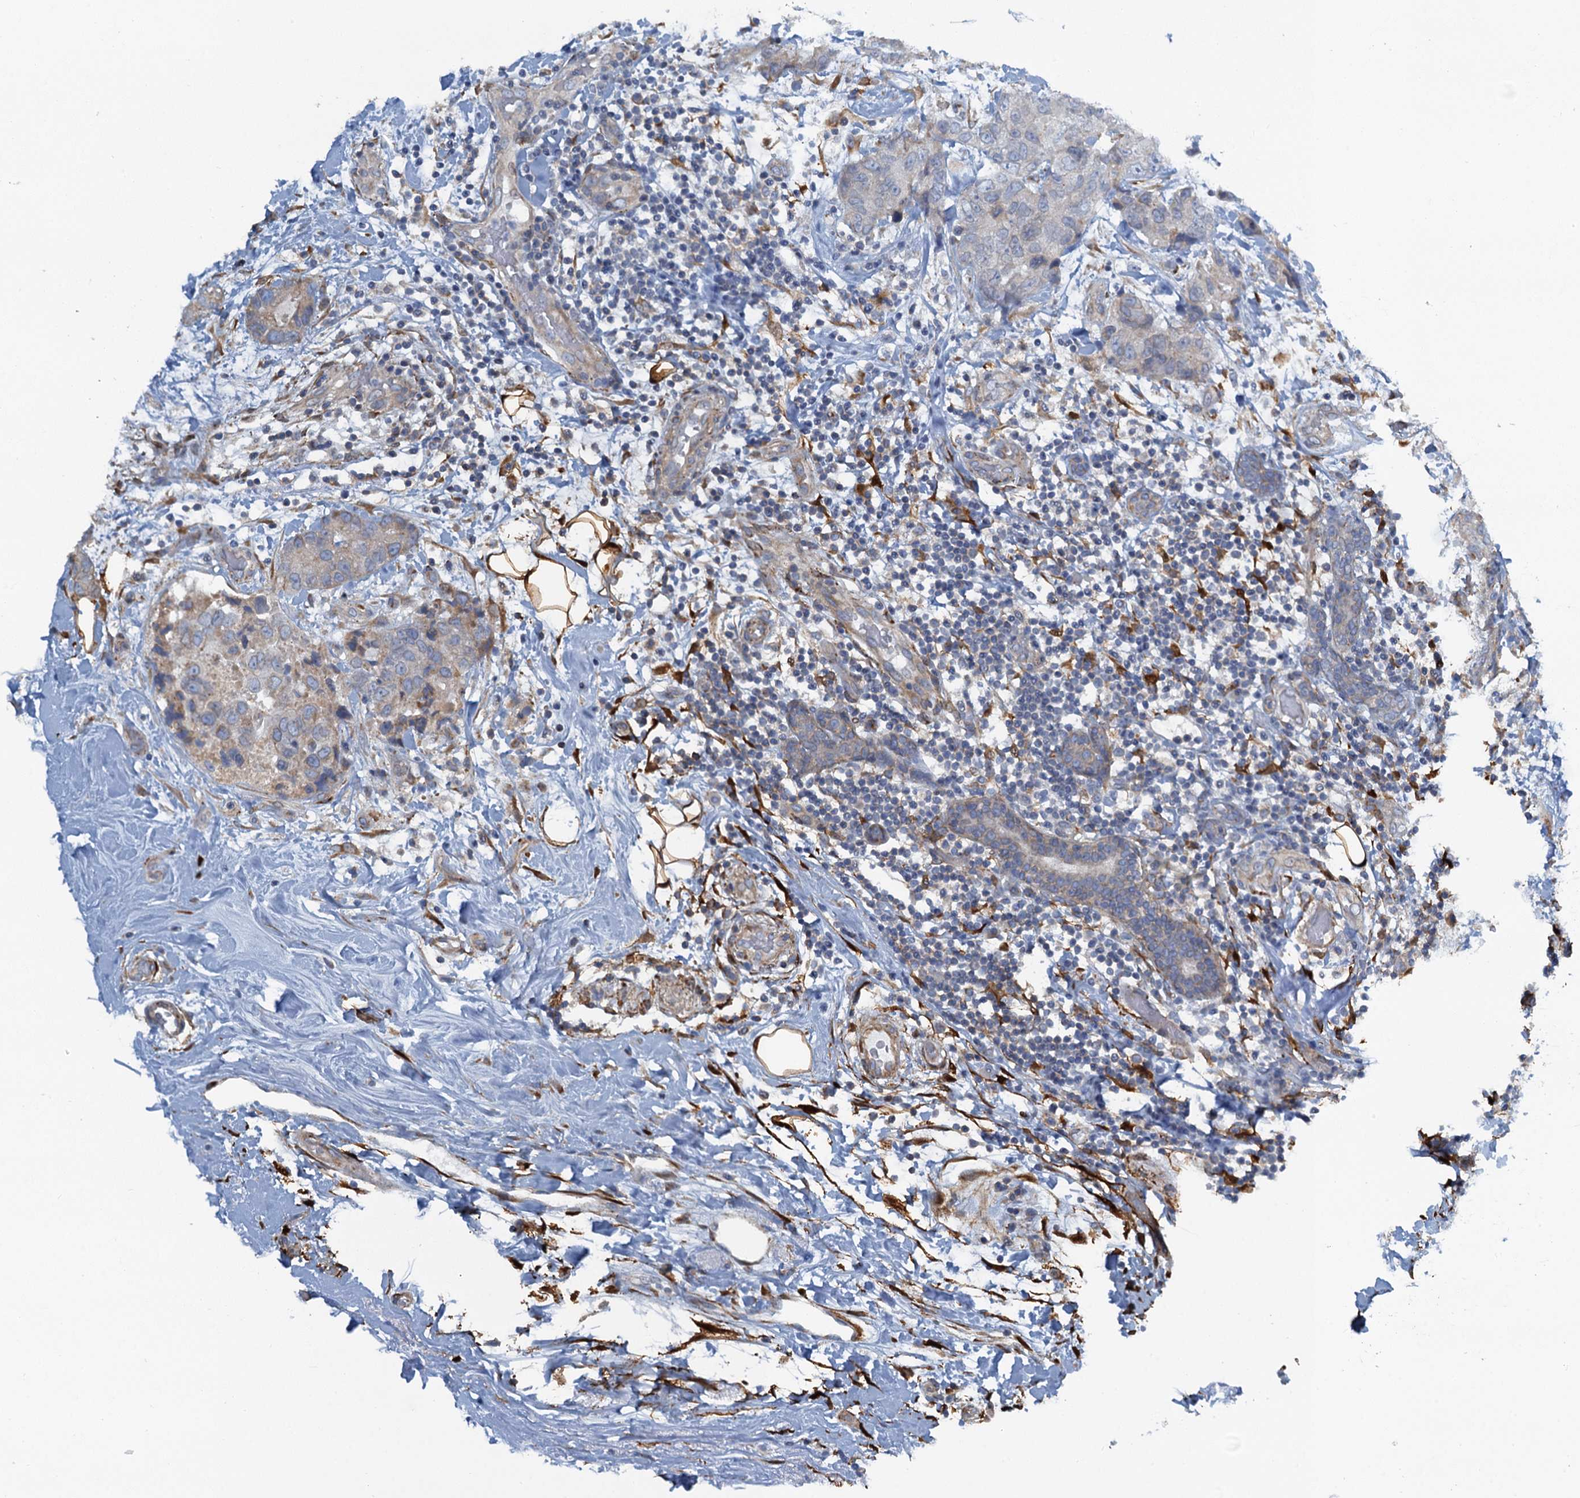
{"staining": {"intensity": "weak", "quantity": "<25%", "location": "cytoplasmic/membranous"}, "tissue": "breast cancer", "cell_type": "Tumor cells", "image_type": "cancer", "snomed": [{"axis": "morphology", "description": "Duct carcinoma"}, {"axis": "topography", "description": "Breast"}], "caption": "Immunohistochemical staining of human breast cancer (intraductal carcinoma) shows no significant staining in tumor cells.", "gene": "POGLUT3", "patient": {"sex": "female", "age": 62}}